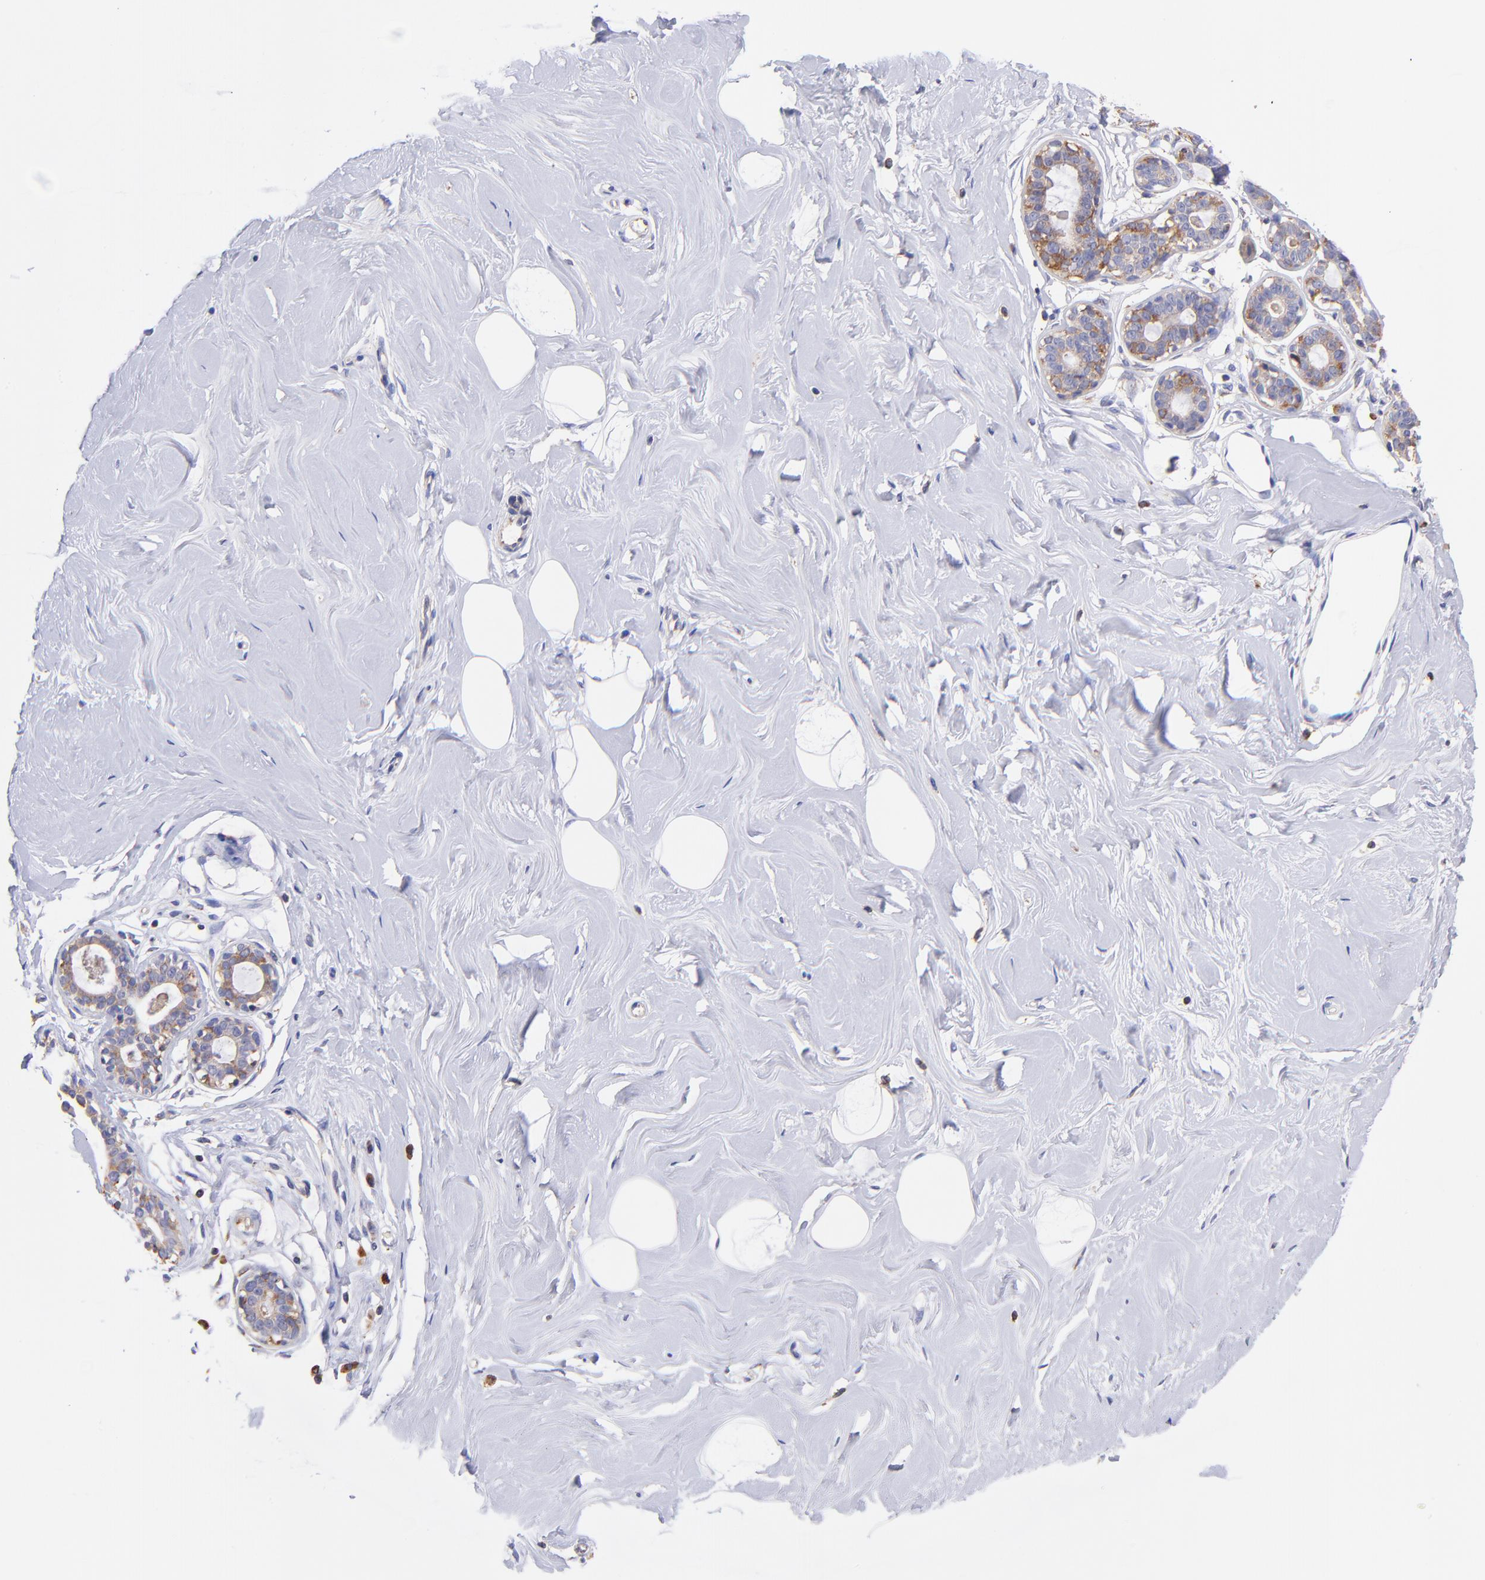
{"staining": {"intensity": "negative", "quantity": "none", "location": "none"}, "tissue": "breast", "cell_type": "Adipocytes", "image_type": "normal", "snomed": [{"axis": "morphology", "description": "Normal tissue, NOS"}, {"axis": "topography", "description": "Breast"}], "caption": "Protein analysis of benign breast exhibits no significant expression in adipocytes. (Stains: DAB (3,3'-diaminobenzidine) immunohistochemistry with hematoxylin counter stain, Microscopy: brightfield microscopy at high magnification).", "gene": "PREX1", "patient": {"sex": "female", "age": 23}}